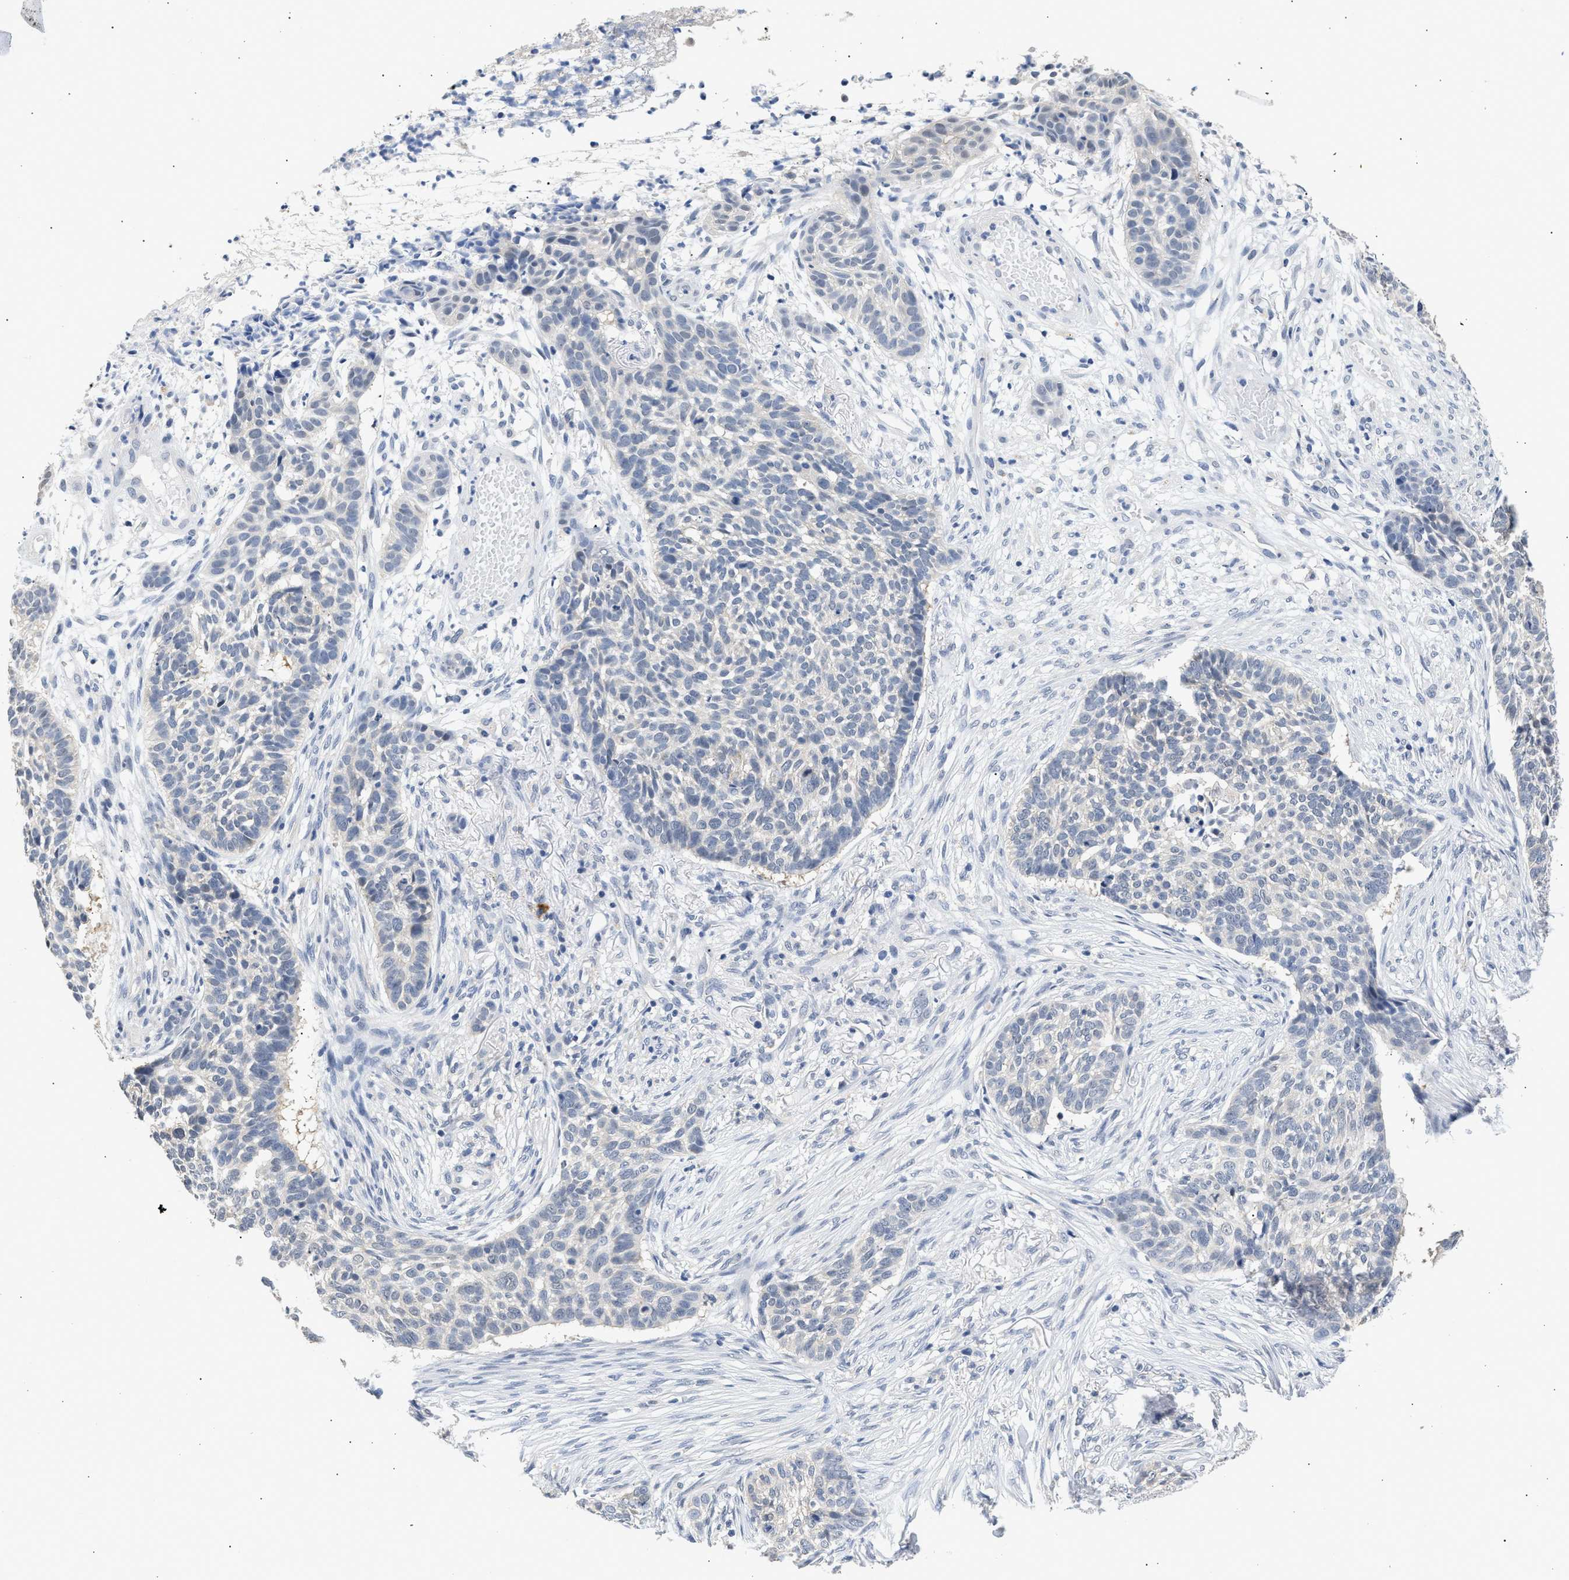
{"staining": {"intensity": "negative", "quantity": "none", "location": "none"}, "tissue": "skin cancer", "cell_type": "Tumor cells", "image_type": "cancer", "snomed": [{"axis": "morphology", "description": "Basal cell carcinoma"}, {"axis": "topography", "description": "Skin"}], "caption": "DAB immunohistochemical staining of basal cell carcinoma (skin) exhibits no significant positivity in tumor cells.", "gene": "PPM1L", "patient": {"sex": "male", "age": 85}}